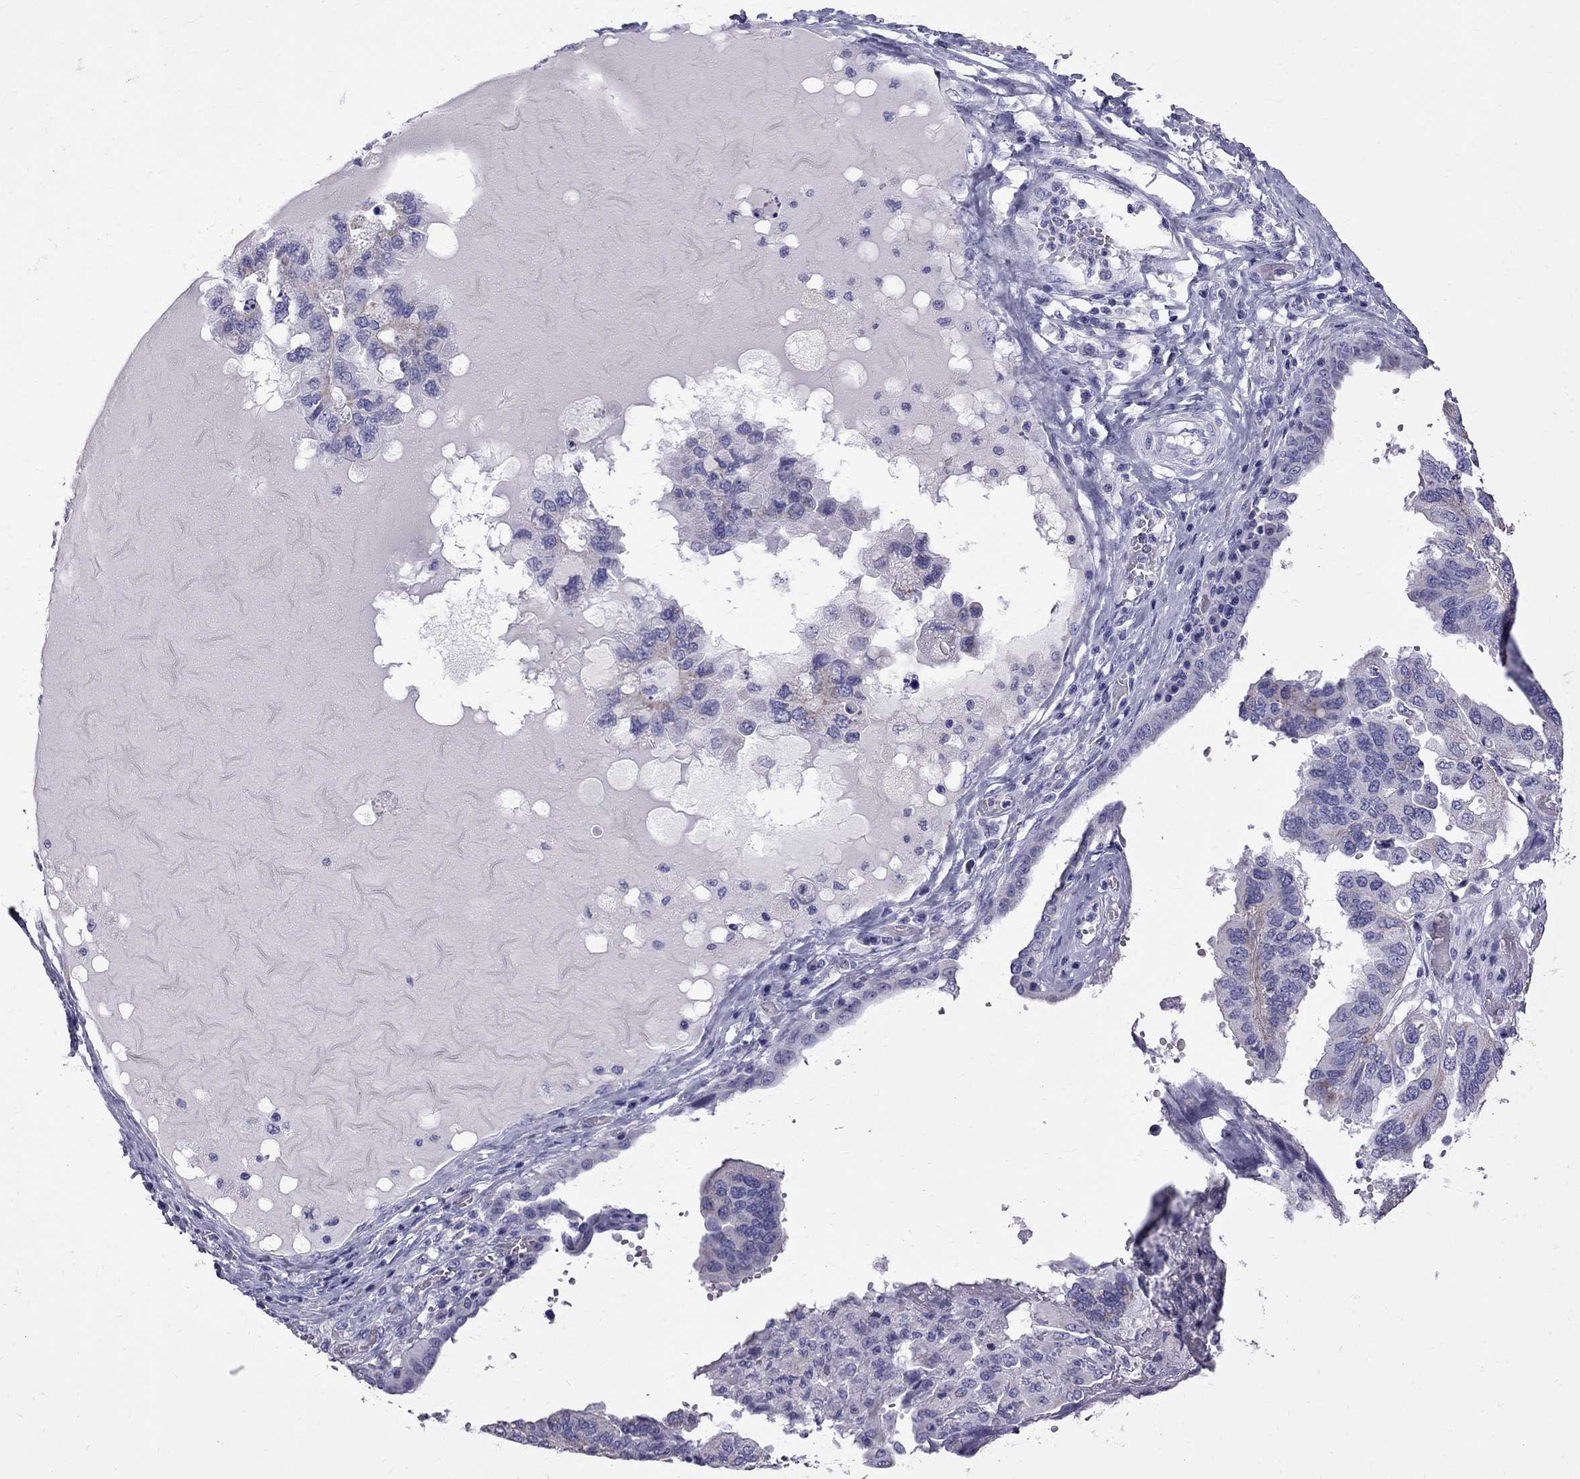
{"staining": {"intensity": "negative", "quantity": "none", "location": "none"}, "tissue": "ovarian cancer", "cell_type": "Tumor cells", "image_type": "cancer", "snomed": [{"axis": "morphology", "description": "Cystadenocarcinoma, serous, NOS"}, {"axis": "topography", "description": "Ovary"}], "caption": "Tumor cells show no significant protein expression in serous cystadenocarcinoma (ovarian).", "gene": "TTLL13", "patient": {"sex": "female", "age": 79}}